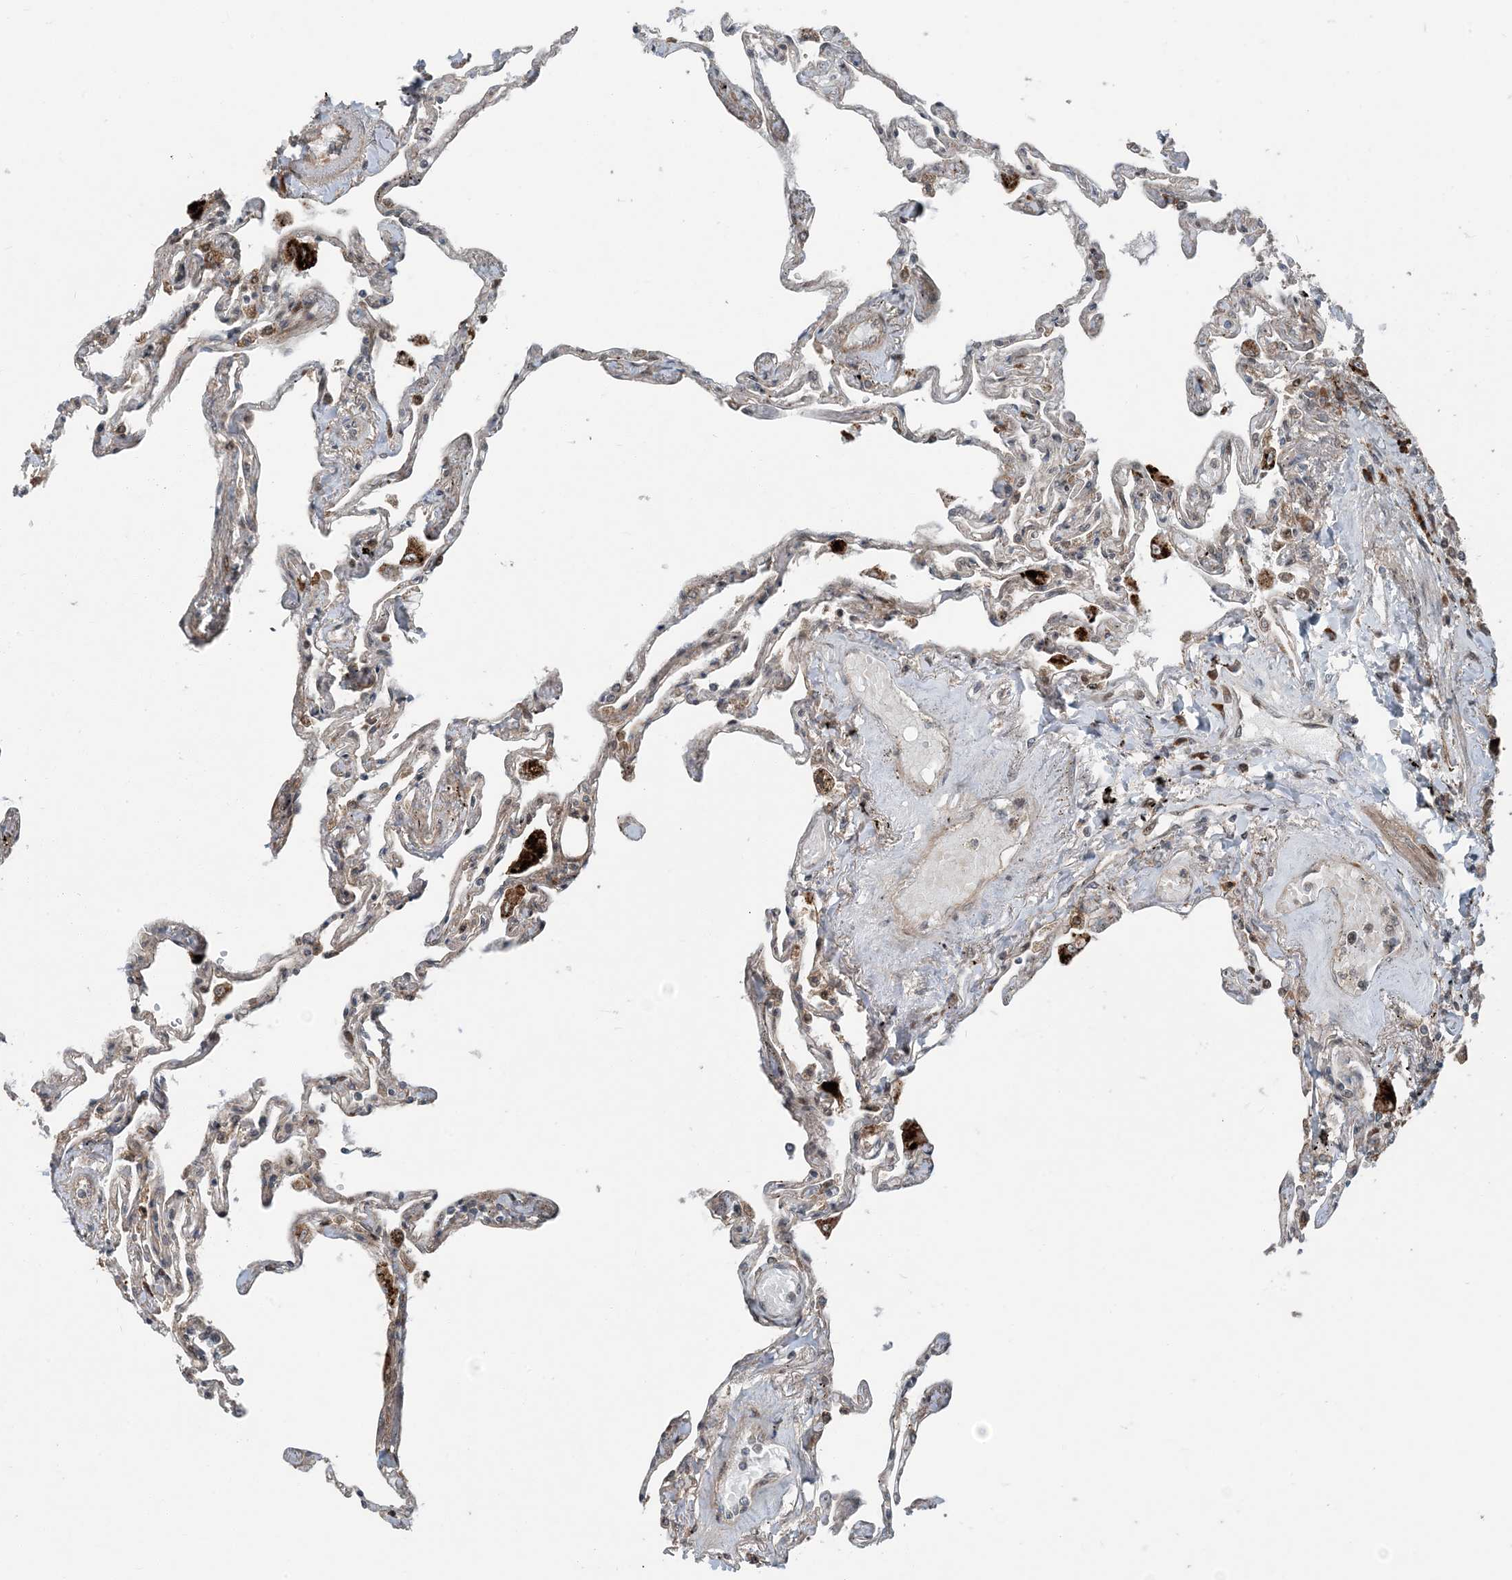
{"staining": {"intensity": "weak", "quantity": ">75%", "location": "cytoplasmic/membranous"}, "tissue": "lung", "cell_type": "Alveolar cells", "image_type": "normal", "snomed": [{"axis": "morphology", "description": "Normal tissue, NOS"}, {"axis": "topography", "description": "Lung"}], "caption": "Immunohistochemistry (IHC) staining of benign lung, which demonstrates low levels of weak cytoplasmic/membranous staining in about >75% of alveolar cells indicating weak cytoplasmic/membranous protein positivity. The staining was performed using DAB (3,3'-diaminobenzidine) (brown) for protein detection and nuclei were counterstained in hematoxylin (blue).", "gene": "EDEM2", "patient": {"sex": "female", "age": 67}}